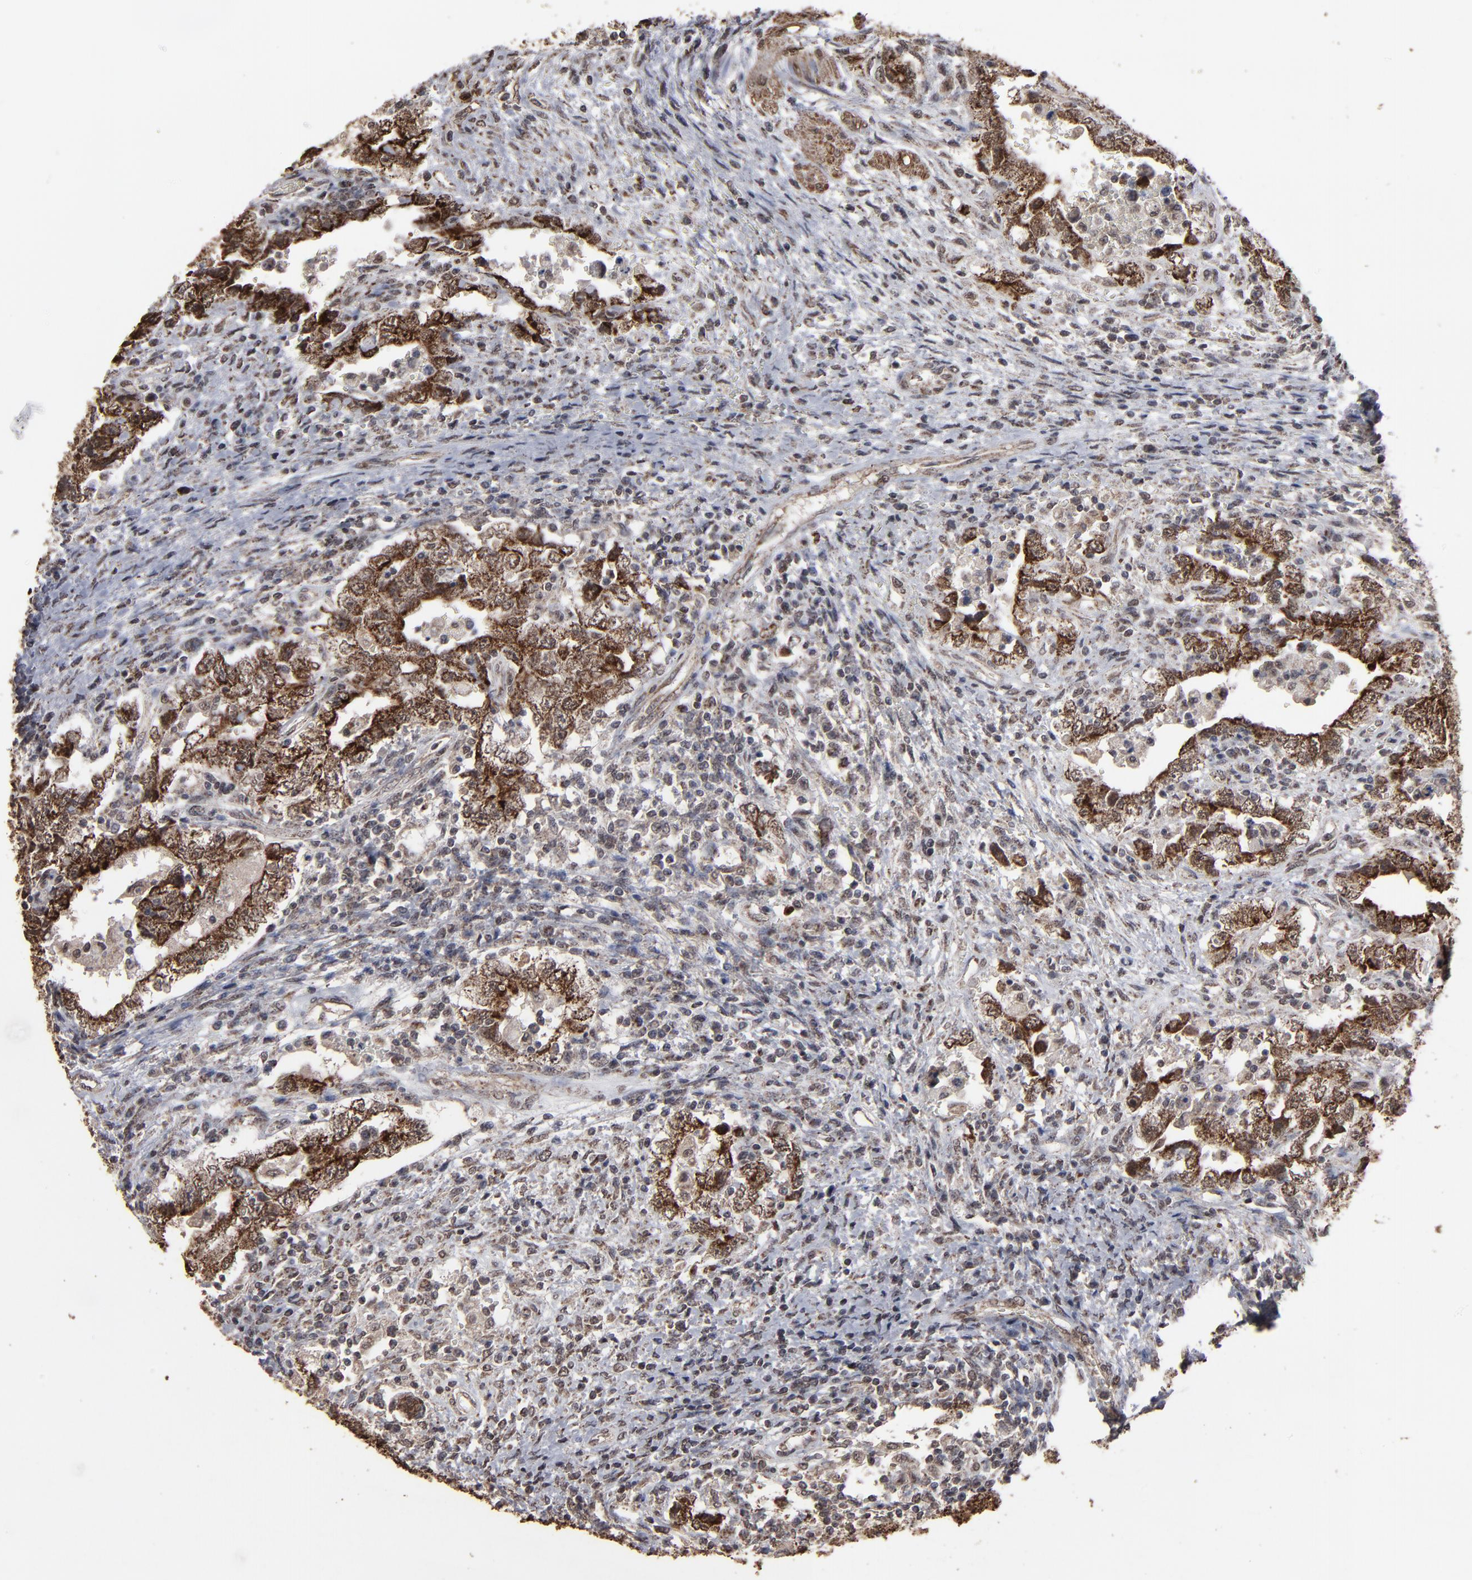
{"staining": {"intensity": "strong", "quantity": ">75%", "location": "cytoplasmic/membranous,nuclear"}, "tissue": "testis cancer", "cell_type": "Tumor cells", "image_type": "cancer", "snomed": [{"axis": "morphology", "description": "Carcinoma, Embryonal, NOS"}, {"axis": "topography", "description": "Testis"}], "caption": "Testis cancer stained for a protein reveals strong cytoplasmic/membranous and nuclear positivity in tumor cells. Using DAB (brown) and hematoxylin (blue) stains, captured at high magnification using brightfield microscopy.", "gene": "BNIP3", "patient": {"sex": "male", "age": 26}}